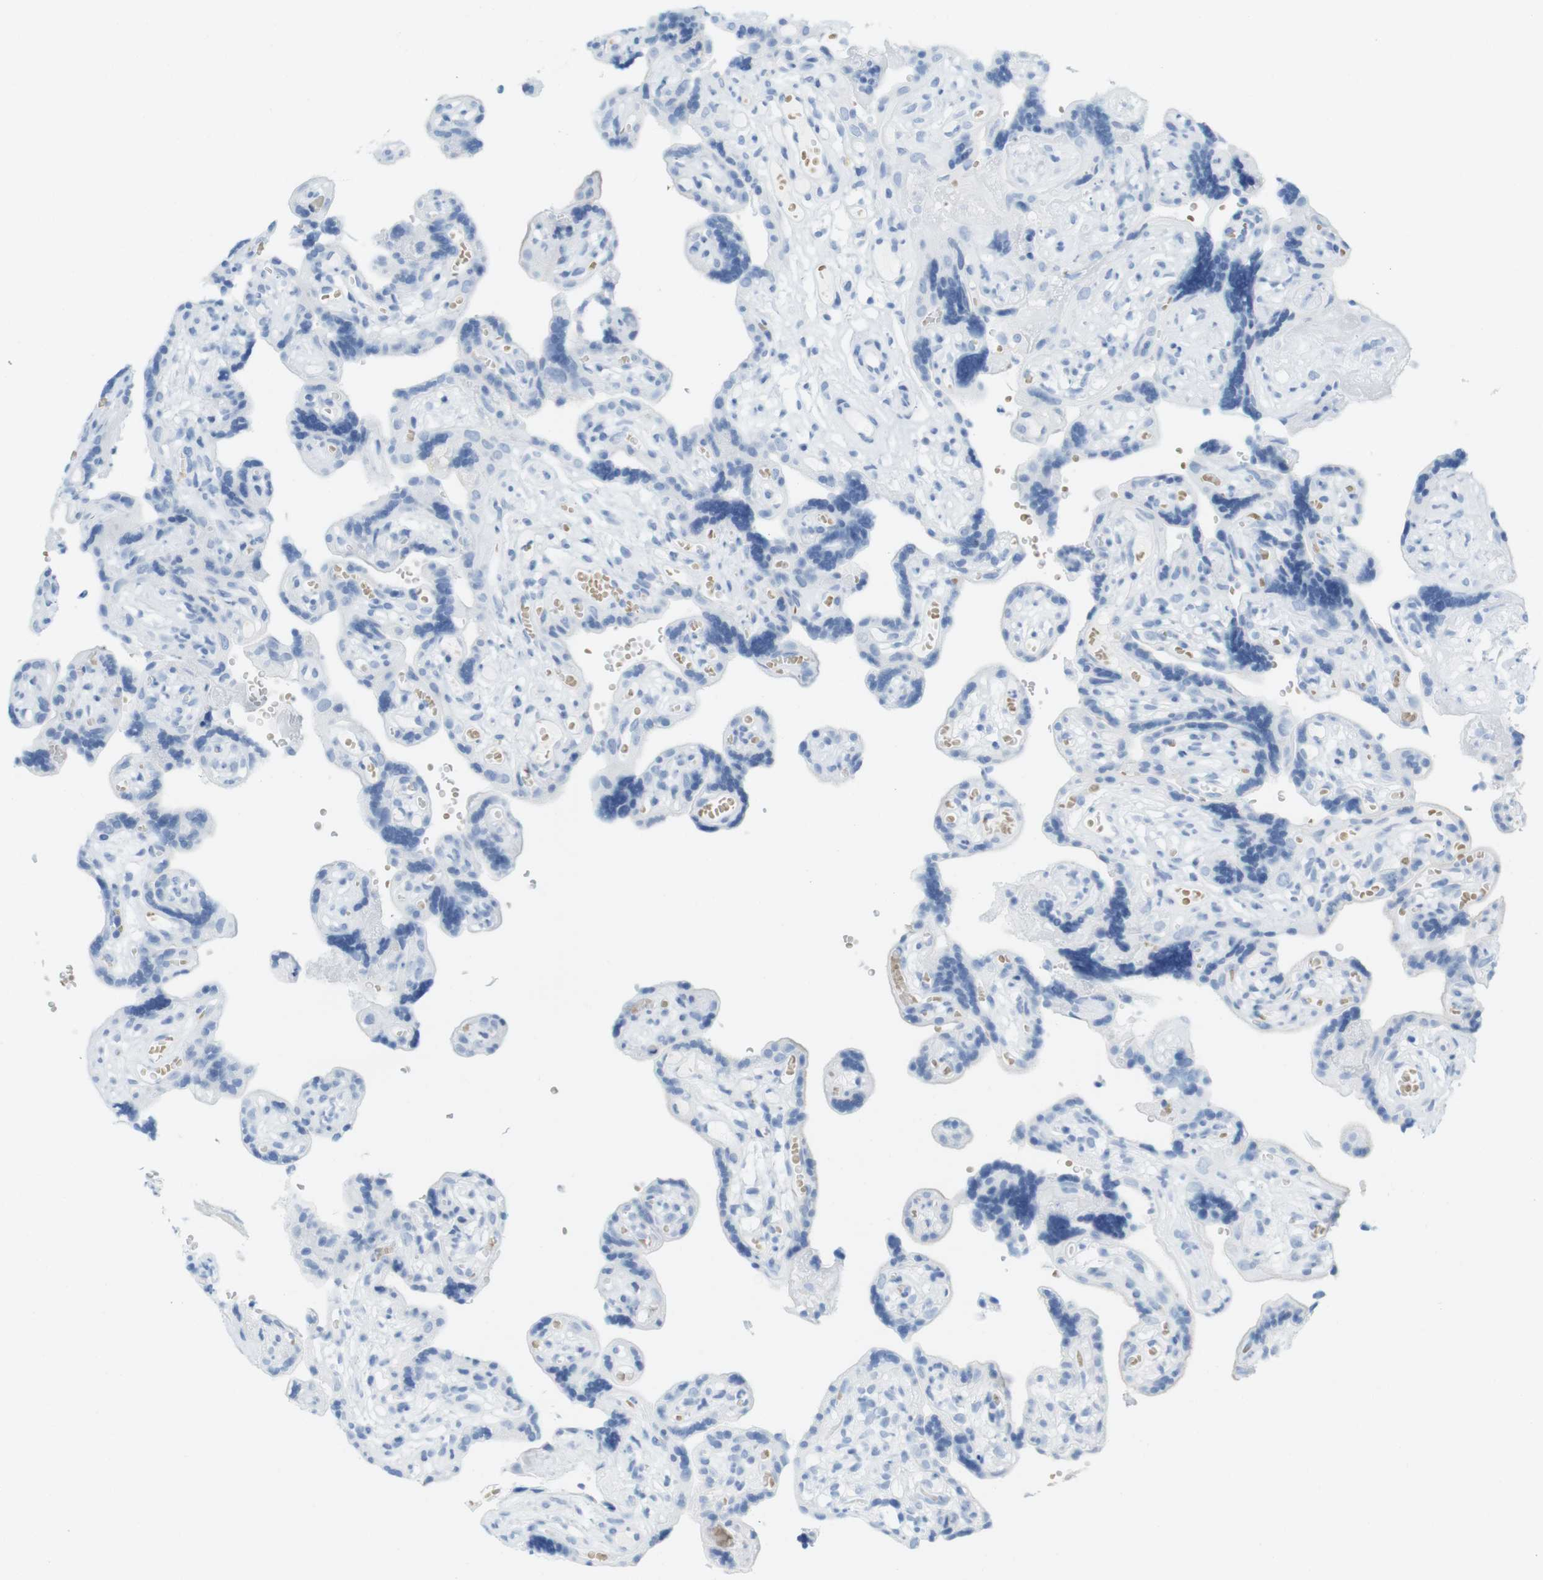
{"staining": {"intensity": "negative", "quantity": "none", "location": "none"}, "tissue": "placenta", "cell_type": "Trophoblastic cells", "image_type": "normal", "snomed": [{"axis": "morphology", "description": "Normal tissue, NOS"}, {"axis": "topography", "description": "Placenta"}], "caption": "This is a image of immunohistochemistry (IHC) staining of normal placenta, which shows no positivity in trophoblastic cells. The staining was performed using DAB to visualize the protein expression in brown, while the nuclei were stained in blue with hematoxylin (Magnification: 20x).", "gene": "TNNT2", "patient": {"sex": "female", "age": 30}}